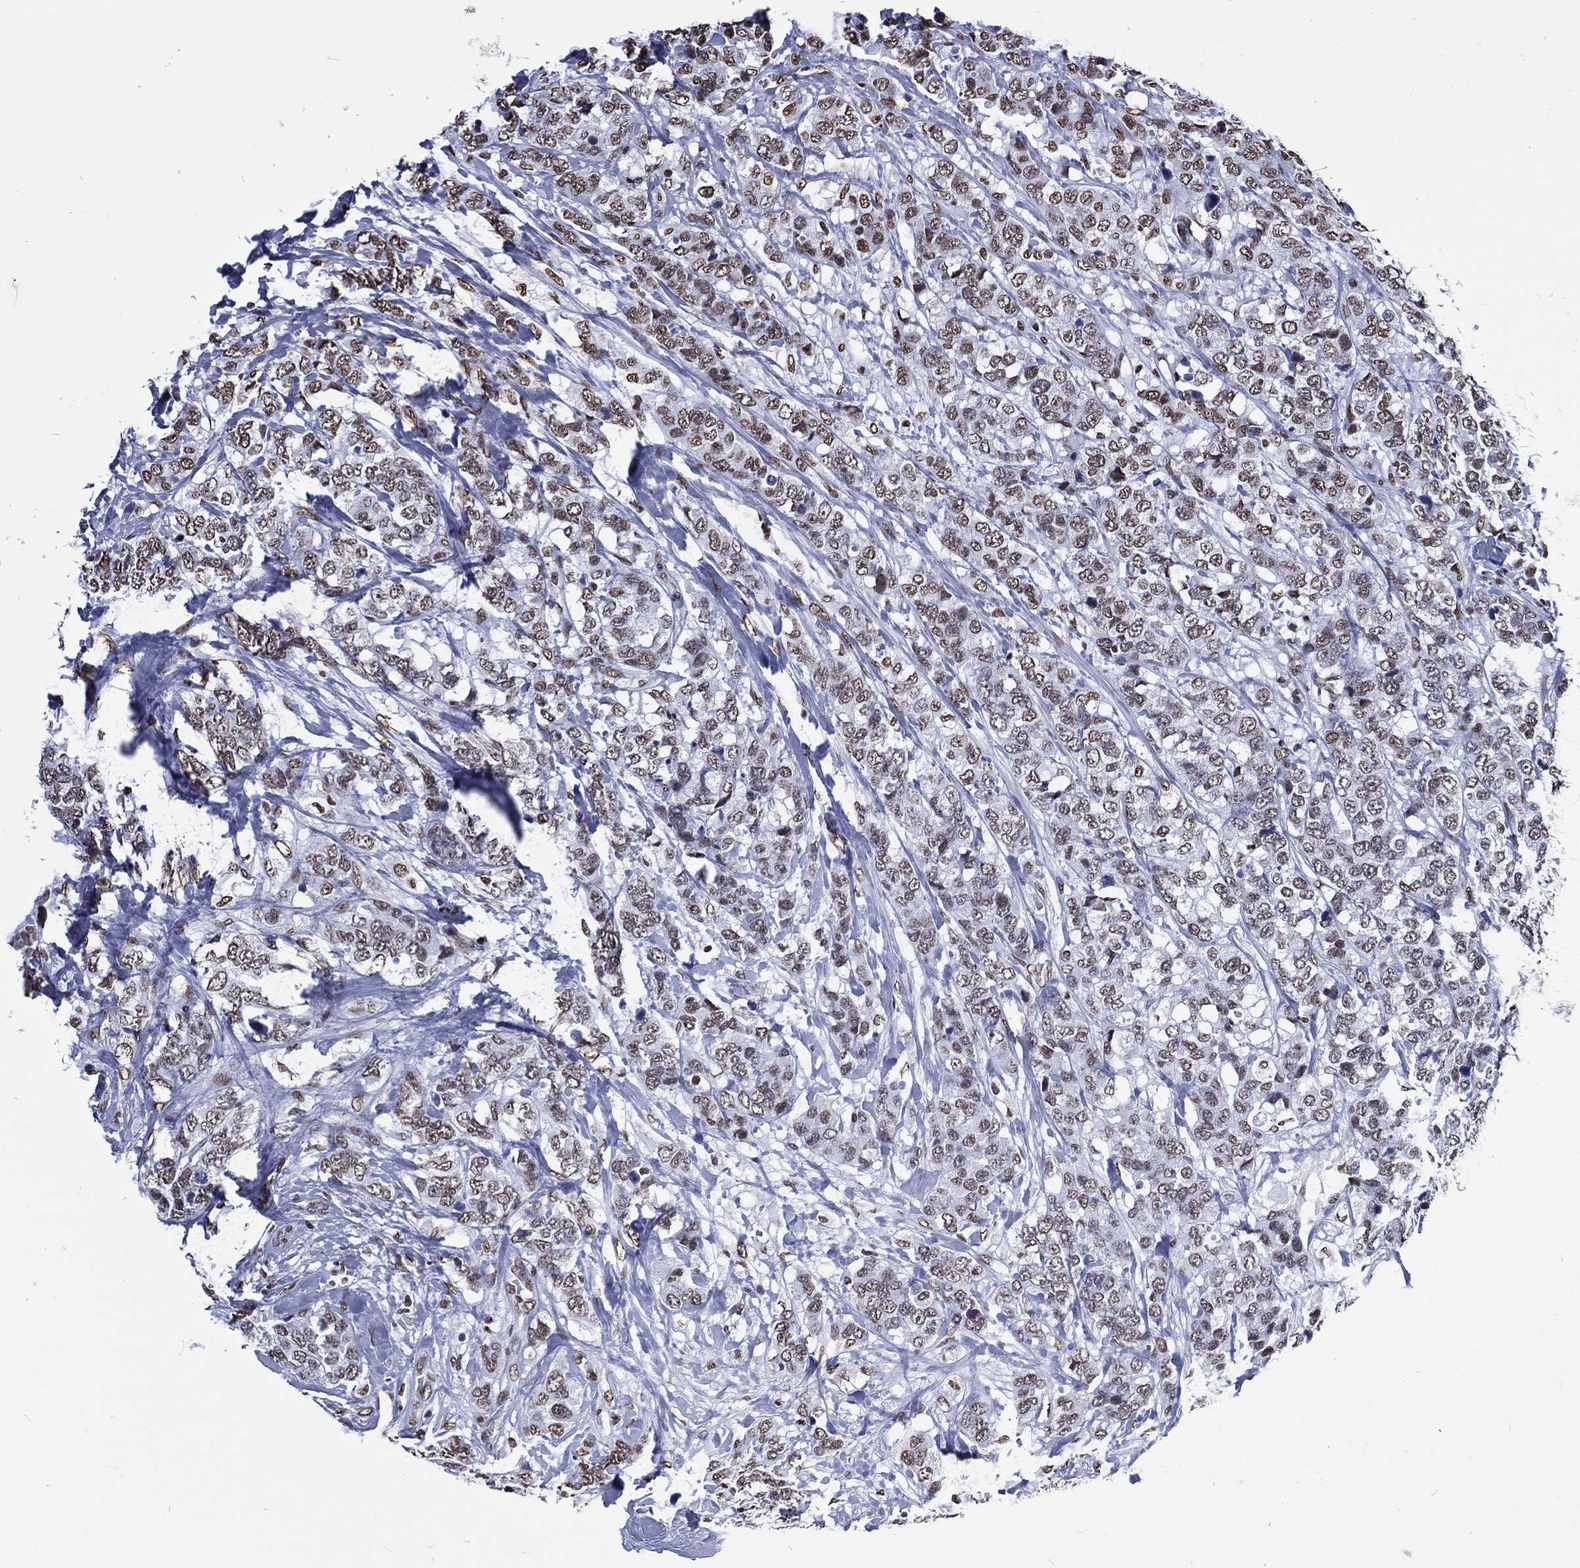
{"staining": {"intensity": "moderate", "quantity": ">75%", "location": "nuclear"}, "tissue": "breast cancer", "cell_type": "Tumor cells", "image_type": "cancer", "snomed": [{"axis": "morphology", "description": "Lobular carcinoma"}, {"axis": "topography", "description": "Breast"}], "caption": "A micrograph of breast lobular carcinoma stained for a protein shows moderate nuclear brown staining in tumor cells.", "gene": "RETREG2", "patient": {"sex": "female", "age": 59}}